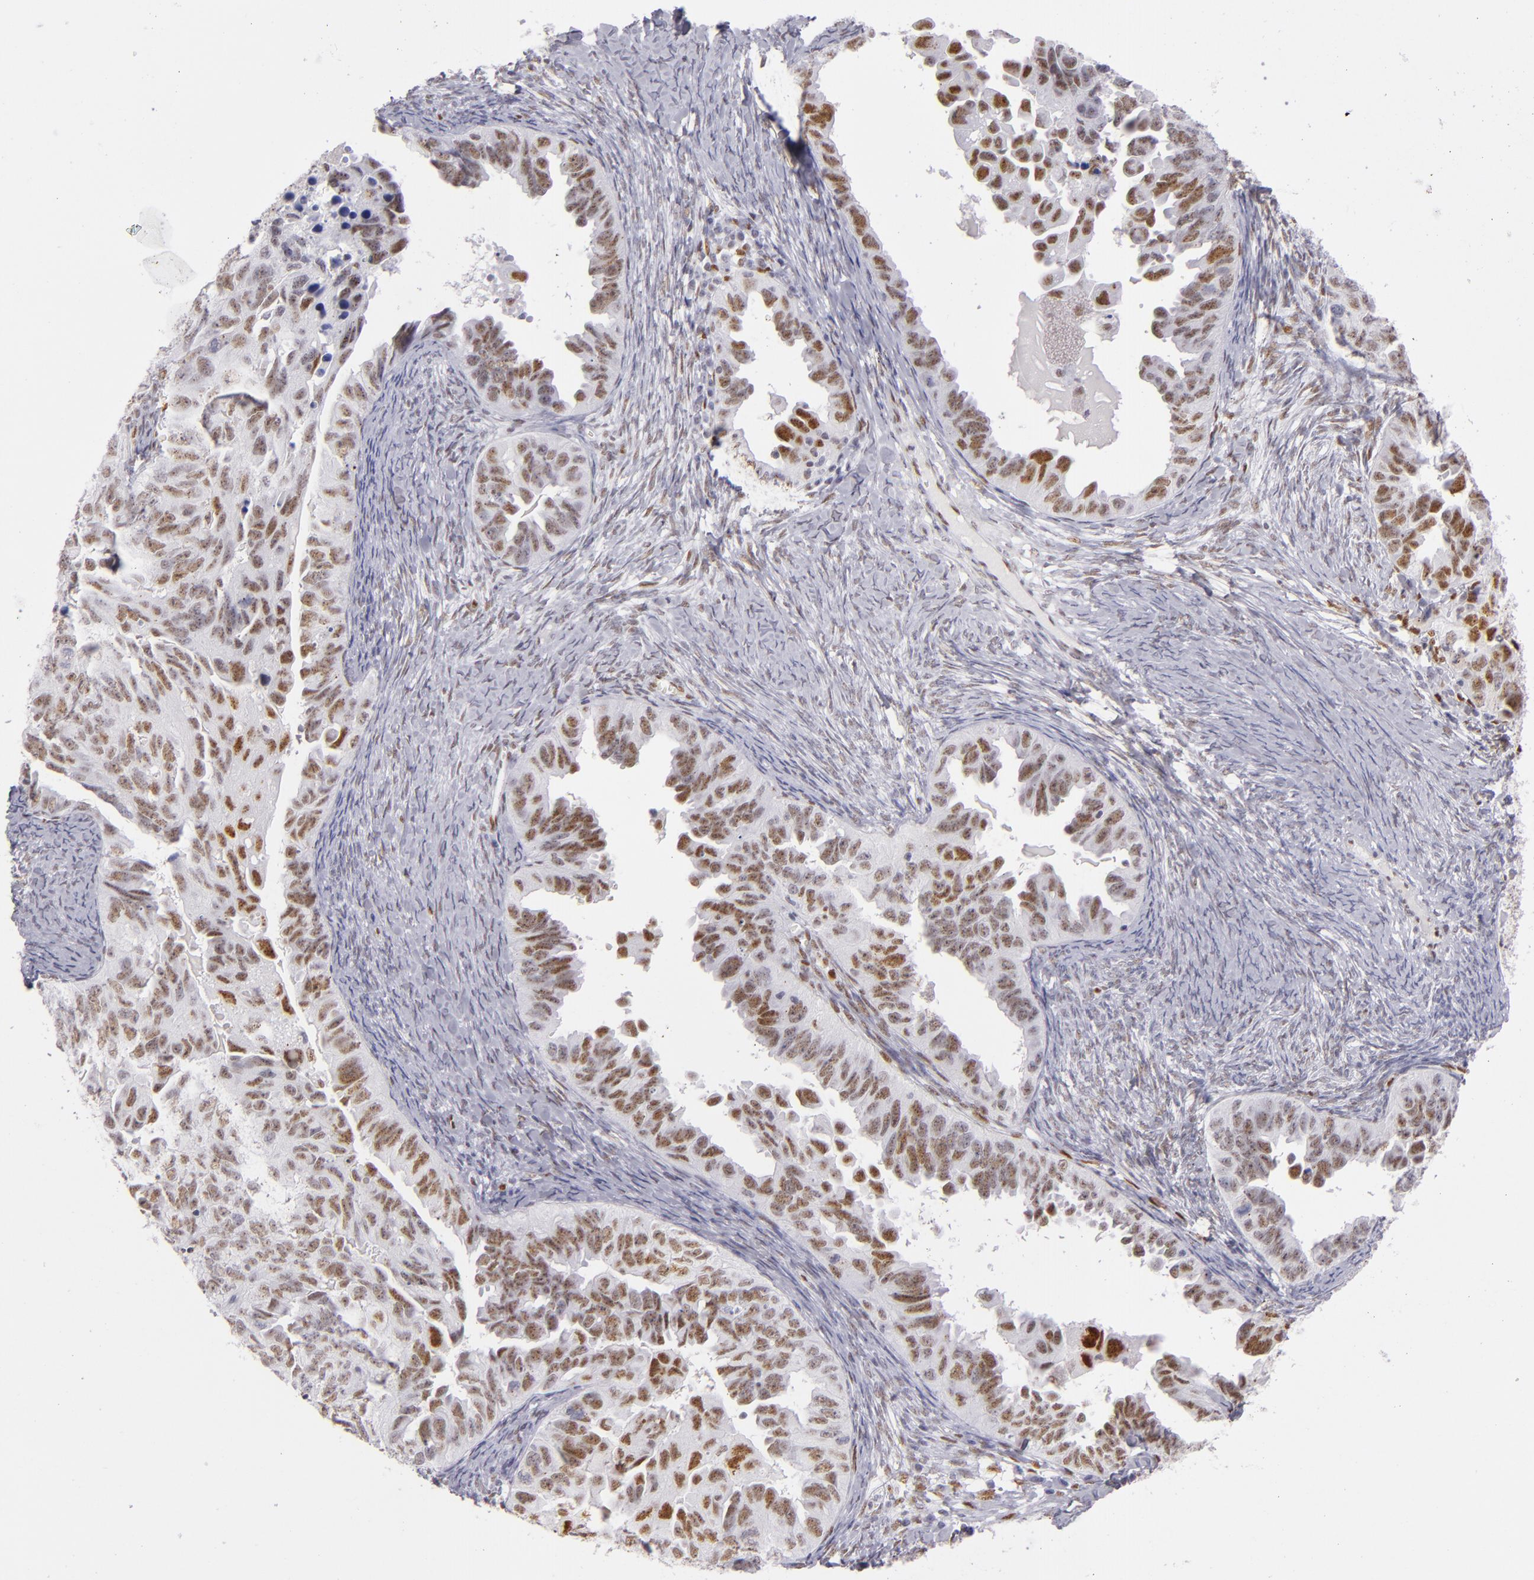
{"staining": {"intensity": "moderate", "quantity": "25%-75%", "location": "nuclear"}, "tissue": "ovarian cancer", "cell_type": "Tumor cells", "image_type": "cancer", "snomed": [{"axis": "morphology", "description": "Cystadenocarcinoma, serous, NOS"}, {"axis": "topography", "description": "Ovary"}], "caption": "Tumor cells exhibit medium levels of moderate nuclear staining in about 25%-75% of cells in human serous cystadenocarcinoma (ovarian). (DAB (3,3'-diaminobenzidine) IHC, brown staining for protein, blue staining for nuclei).", "gene": "TOP3A", "patient": {"sex": "female", "age": 82}}